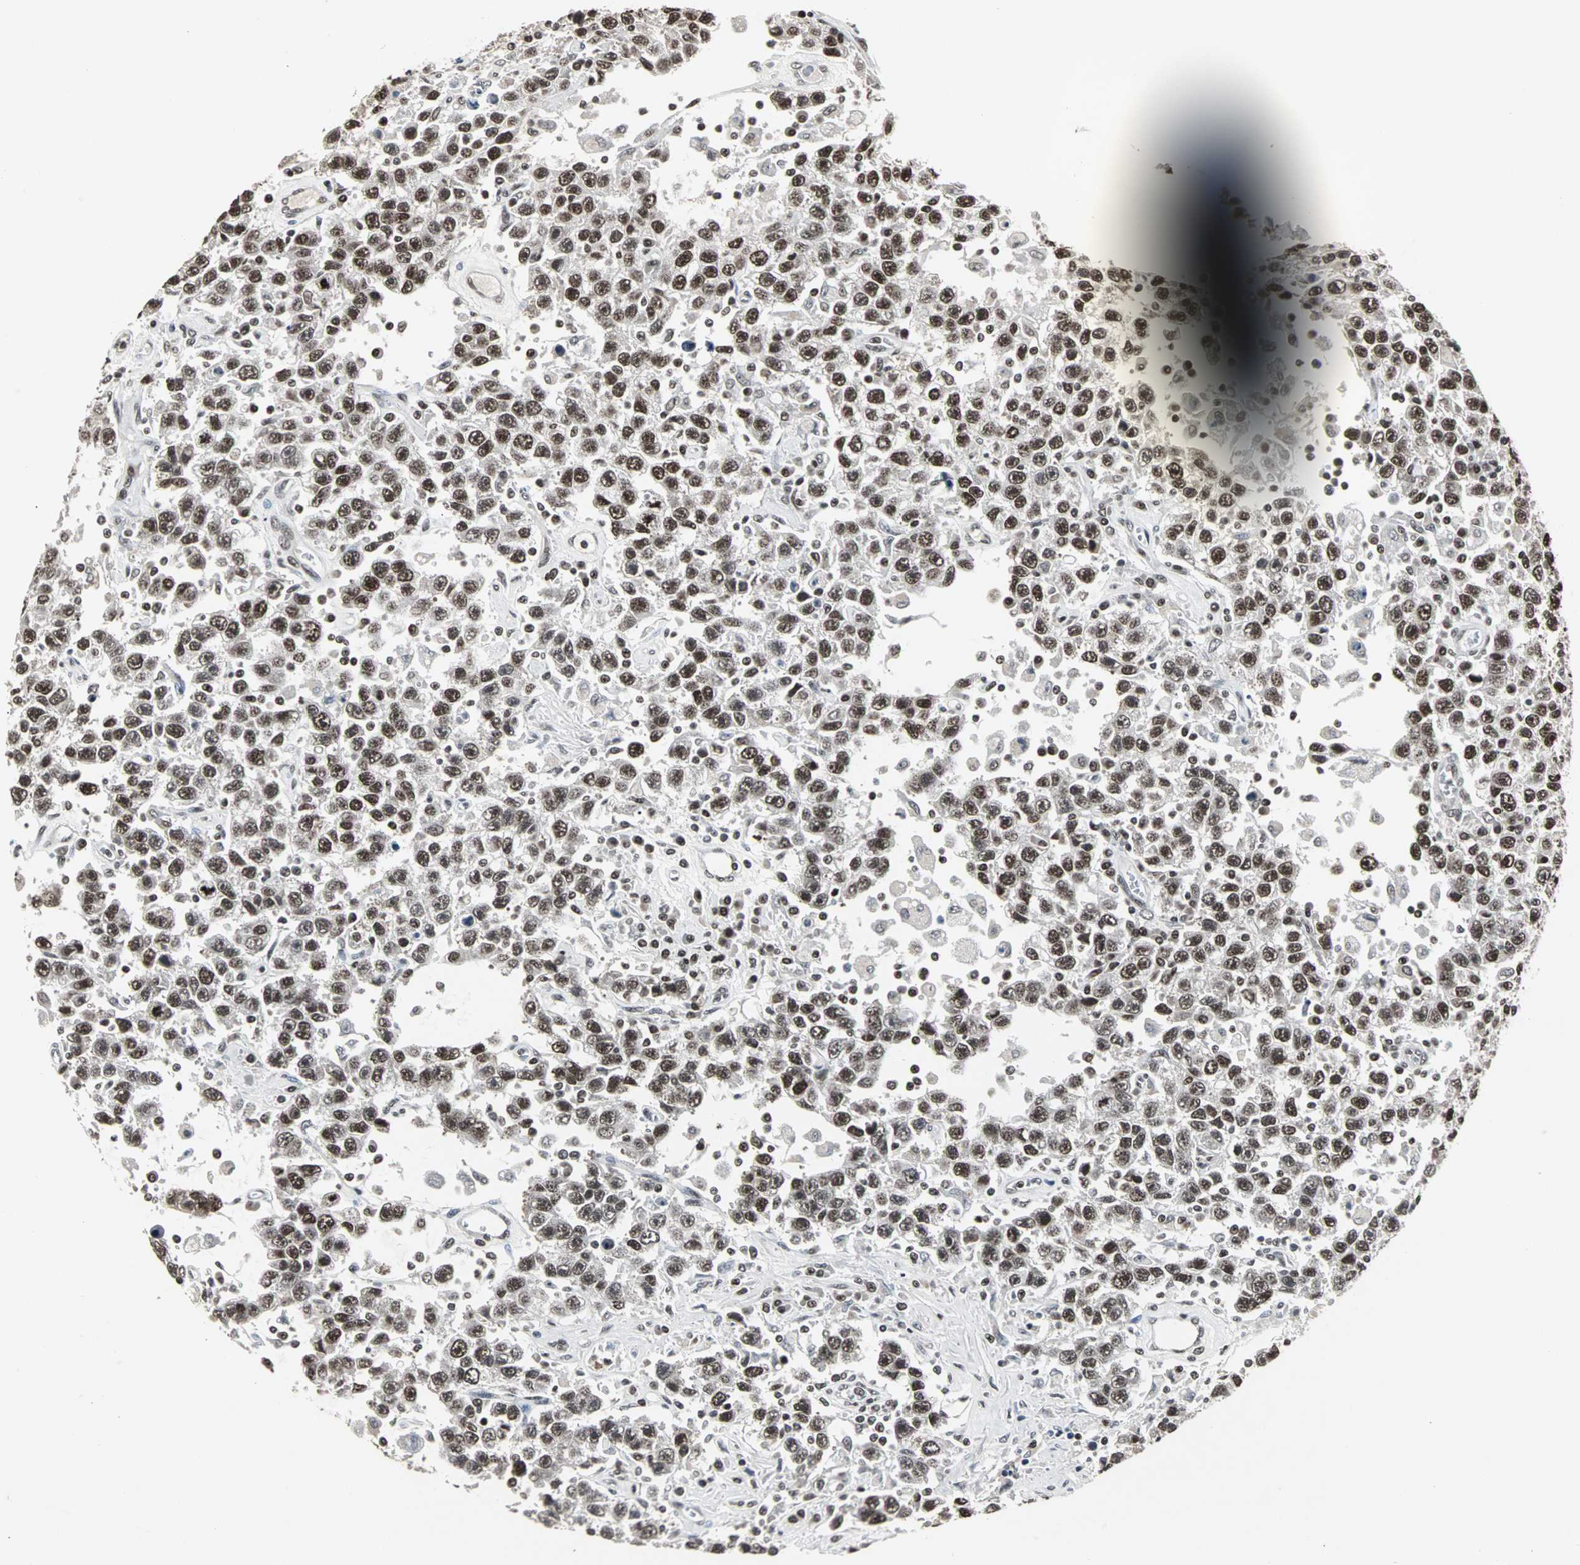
{"staining": {"intensity": "strong", "quantity": ">75%", "location": "nuclear"}, "tissue": "testis cancer", "cell_type": "Tumor cells", "image_type": "cancer", "snomed": [{"axis": "morphology", "description": "Seminoma, NOS"}, {"axis": "topography", "description": "Testis"}], "caption": "A high amount of strong nuclear staining is identified in approximately >75% of tumor cells in testis cancer (seminoma) tissue. The staining was performed using DAB to visualize the protein expression in brown, while the nuclei were stained in blue with hematoxylin (Magnification: 20x).", "gene": "PNKP", "patient": {"sex": "male", "age": 41}}